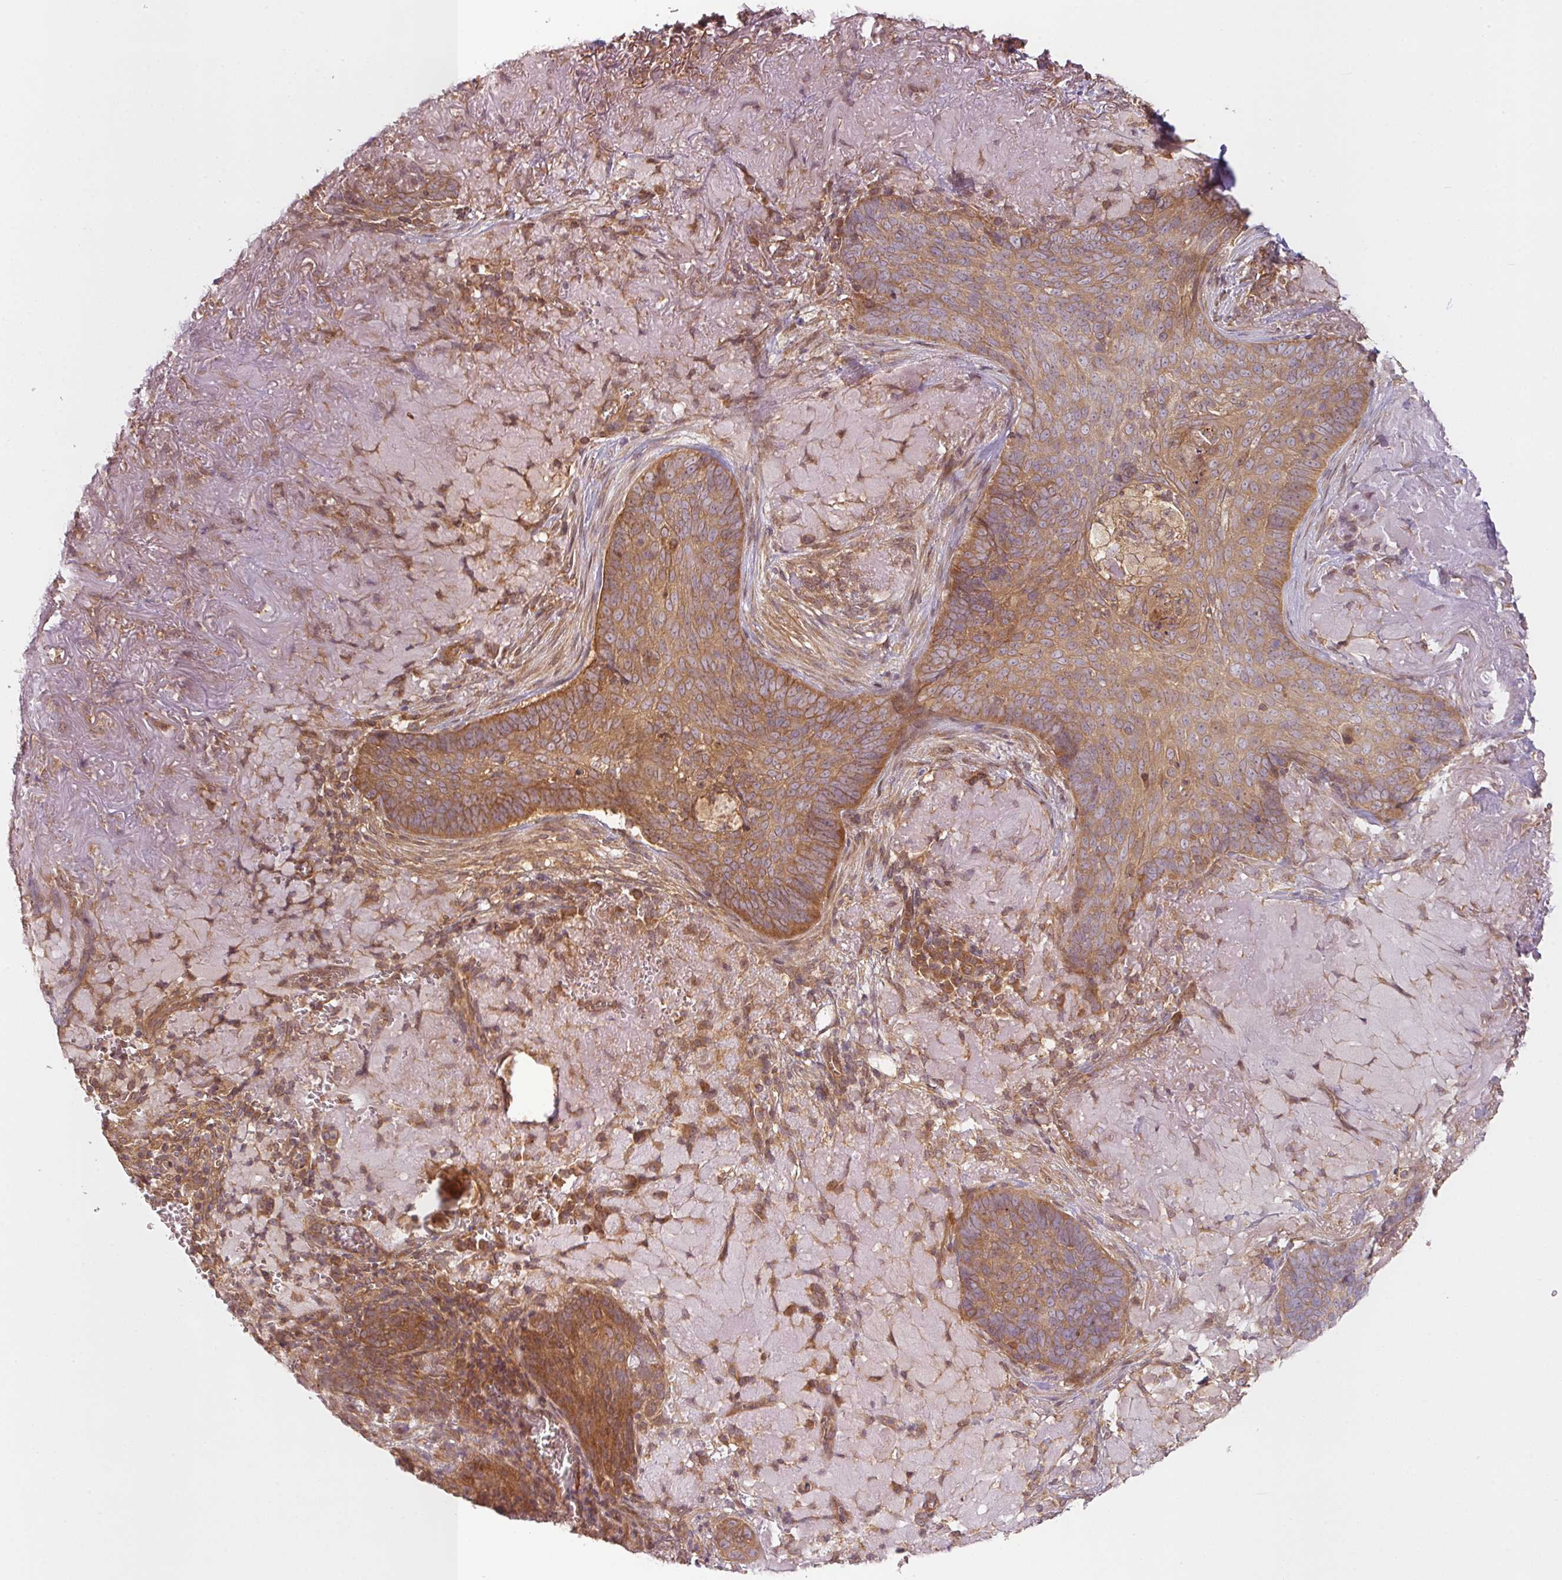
{"staining": {"intensity": "moderate", "quantity": ">75%", "location": "cytoplasmic/membranous"}, "tissue": "skin cancer", "cell_type": "Tumor cells", "image_type": "cancer", "snomed": [{"axis": "morphology", "description": "Basal cell carcinoma"}, {"axis": "topography", "description": "Skin"}, {"axis": "topography", "description": "Skin of face"}], "caption": "Tumor cells display medium levels of moderate cytoplasmic/membranous staining in about >75% of cells in skin cancer (basal cell carcinoma).", "gene": "RNF31", "patient": {"sex": "female", "age": 95}}